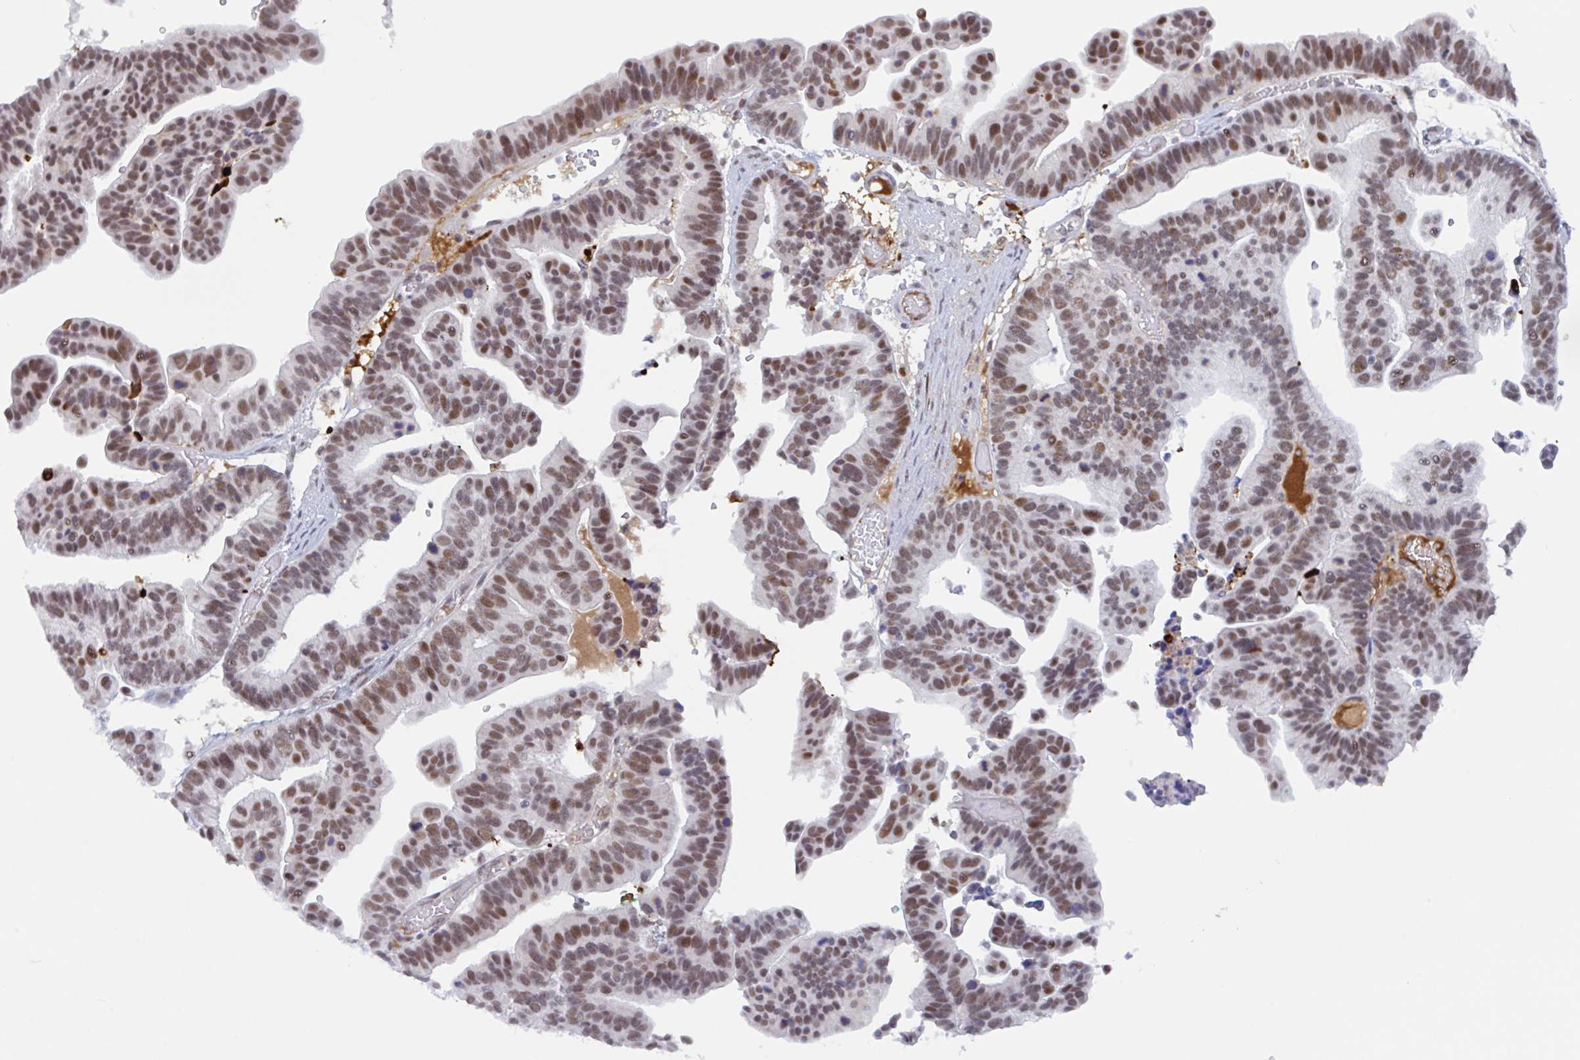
{"staining": {"intensity": "moderate", "quantity": ">75%", "location": "nuclear"}, "tissue": "ovarian cancer", "cell_type": "Tumor cells", "image_type": "cancer", "snomed": [{"axis": "morphology", "description": "Cystadenocarcinoma, serous, NOS"}, {"axis": "topography", "description": "Ovary"}], "caption": "A micrograph of ovarian serous cystadenocarcinoma stained for a protein reveals moderate nuclear brown staining in tumor cells. (DAB IHC with brightfield microscopy, high magnification).", "gene": "PLG", "patient": {"sex": "female", "age": 56}}